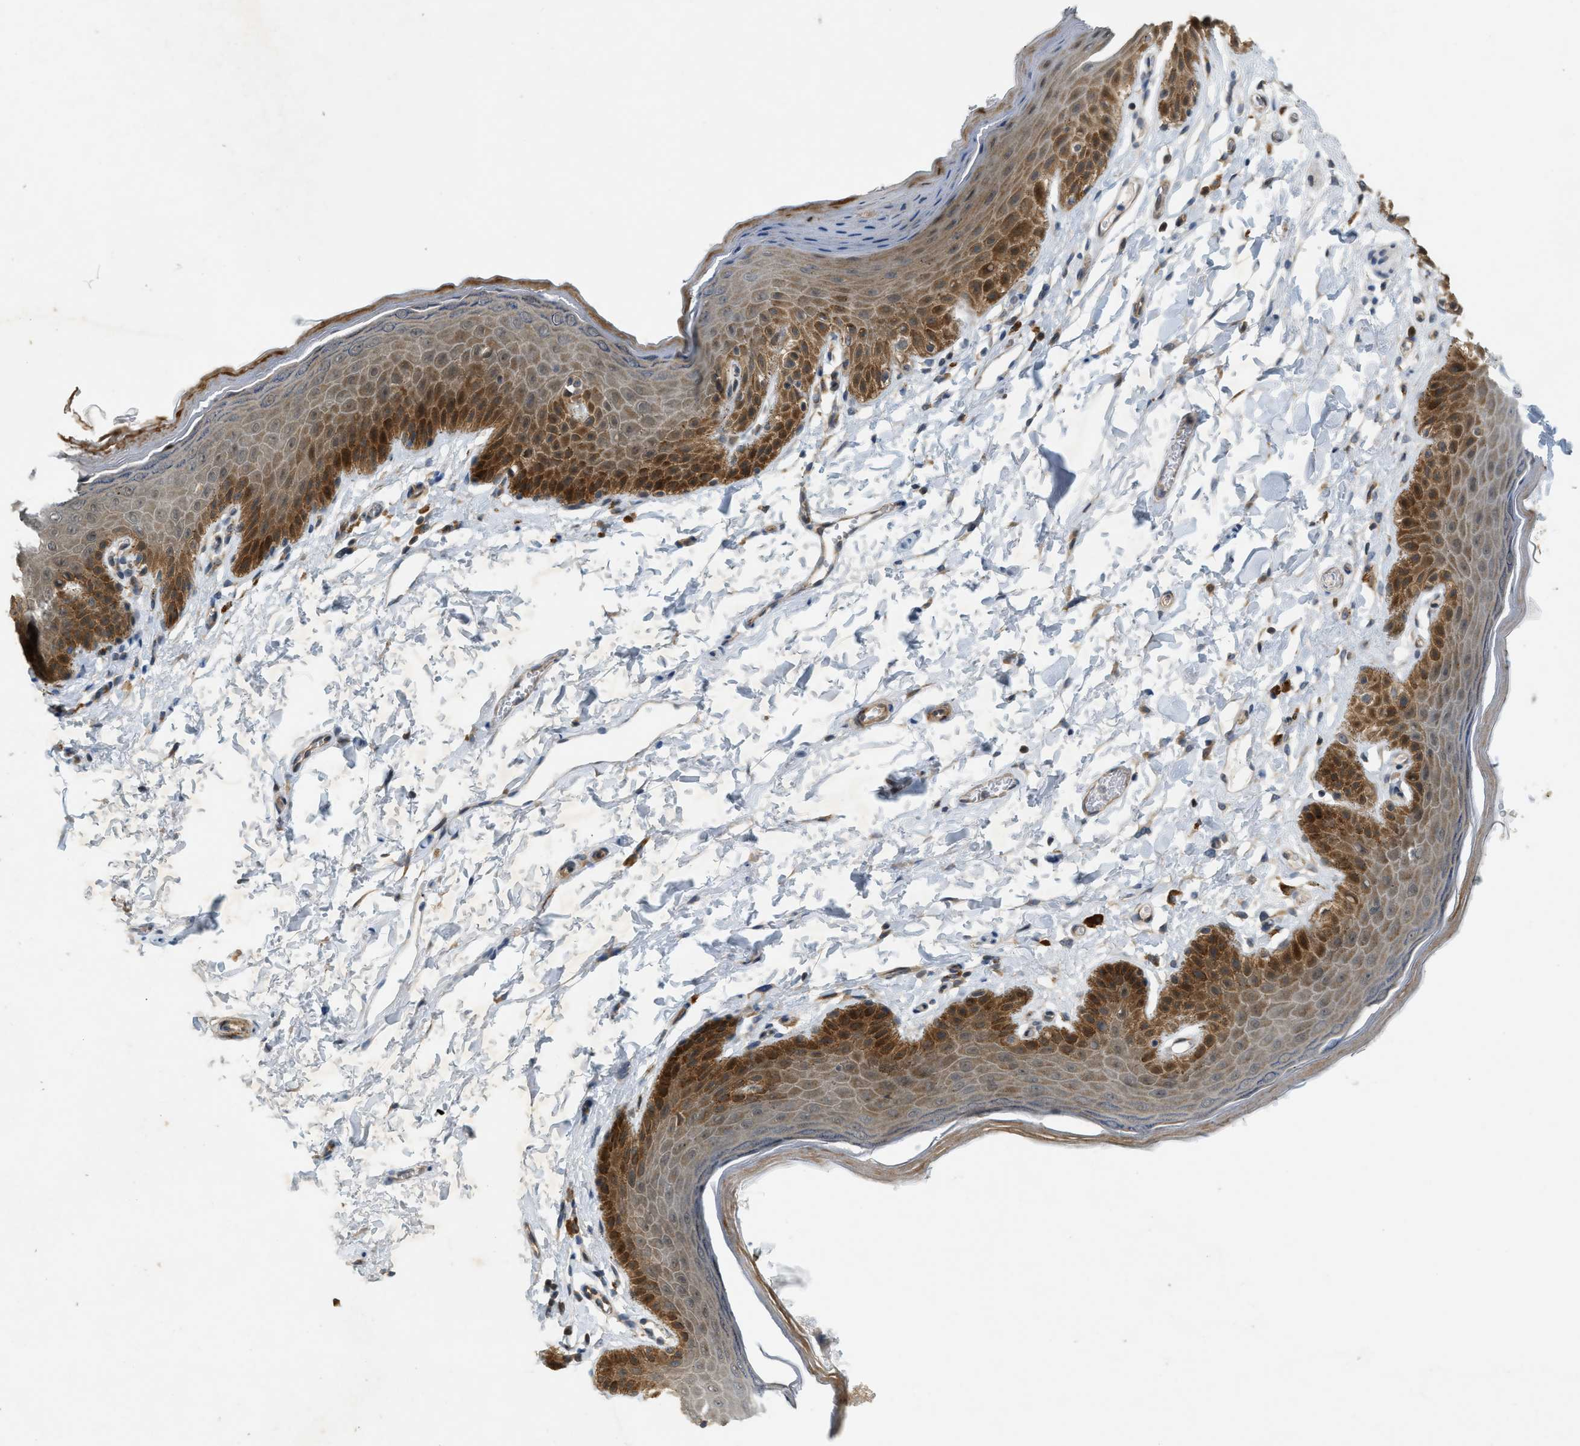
{"staining": {"intensity": "moderate", "quantity": ">75%", "location": "cytoplasmic/membranous,nuclear"}, "tissue": "skin", "cell_type": "Epidermal cells", "image_type": "normal", "snomed": [{"axis": "morphology", "description": "Normal tissue, NOS"}, {"axis": "topography", "description": "Anal"}], "caption": "A photomicrograph showing moderate cytoplasmic/membranous,nuclear expression in approximately >75% of epidermal cells in normal skin, as visualized by brown immunohistochemical staining.", "gene": "PDCL3", "patient": {"sex": "male", "age": 44}}